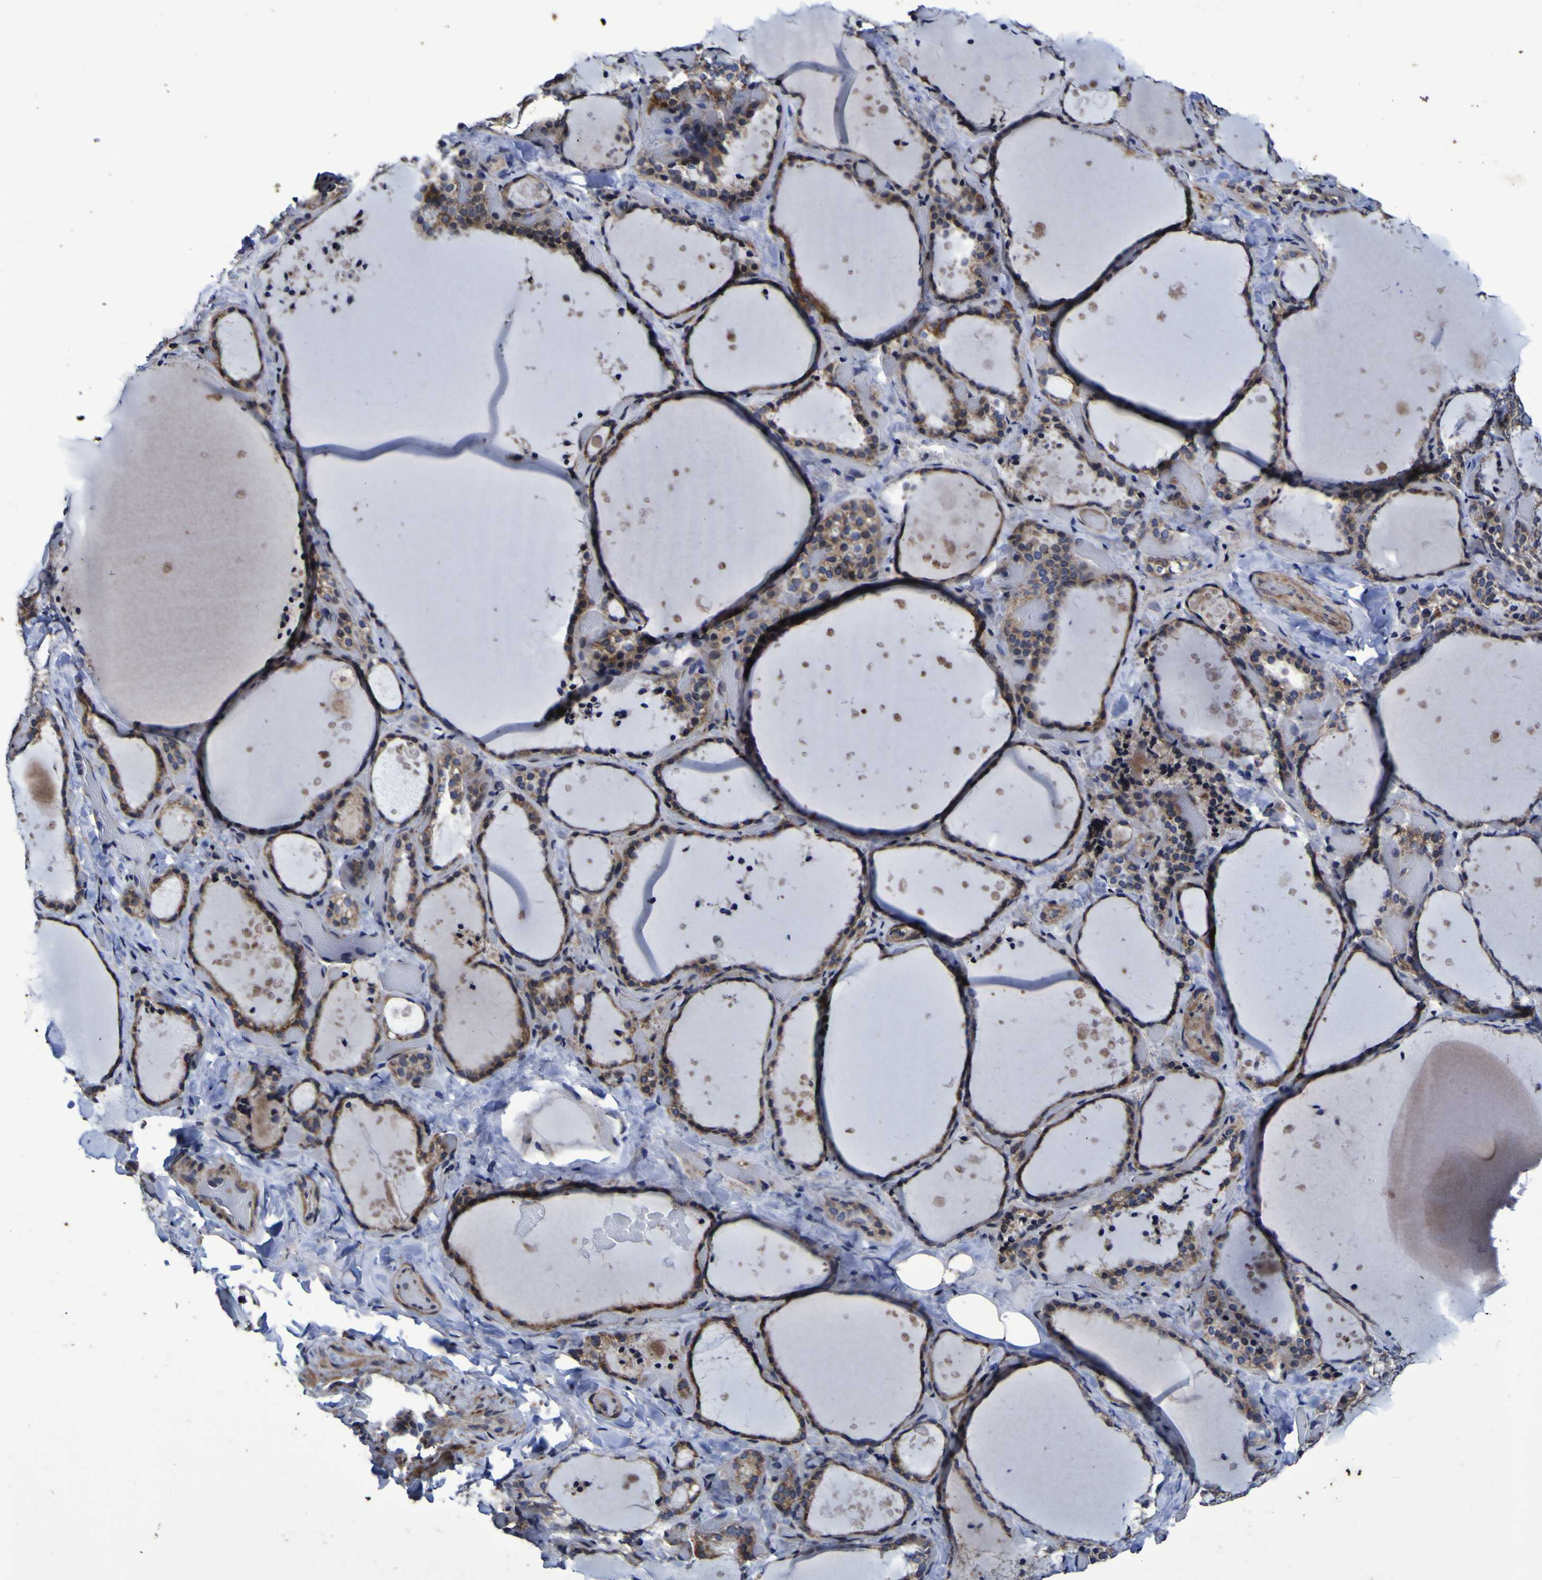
{"staining": {"intensity": "moderate", "quantity": ">75%", "location": "cytoplasmic/membranous"}, "tissue": "thyroid gland", "cell_type": "Glandular cells", "image_type": "normal", "snomed": [{"axis": "morphology", "description": "Normal tissue, NOS"}, {"axis": "topography", "description": "Thyroid gland"}], "caption": "Glandular cells demonstrate medium levels of moderate cytoplasmic/membranous positivity in about >75% of cells in normal thyroid gland. The protein is stained brown, and the nuclei are stained in blue (DAB IHC with brightfield microscopy, high magnification).", "gene": "P3H1", "patient": {"sex": "female", "age": 44}}